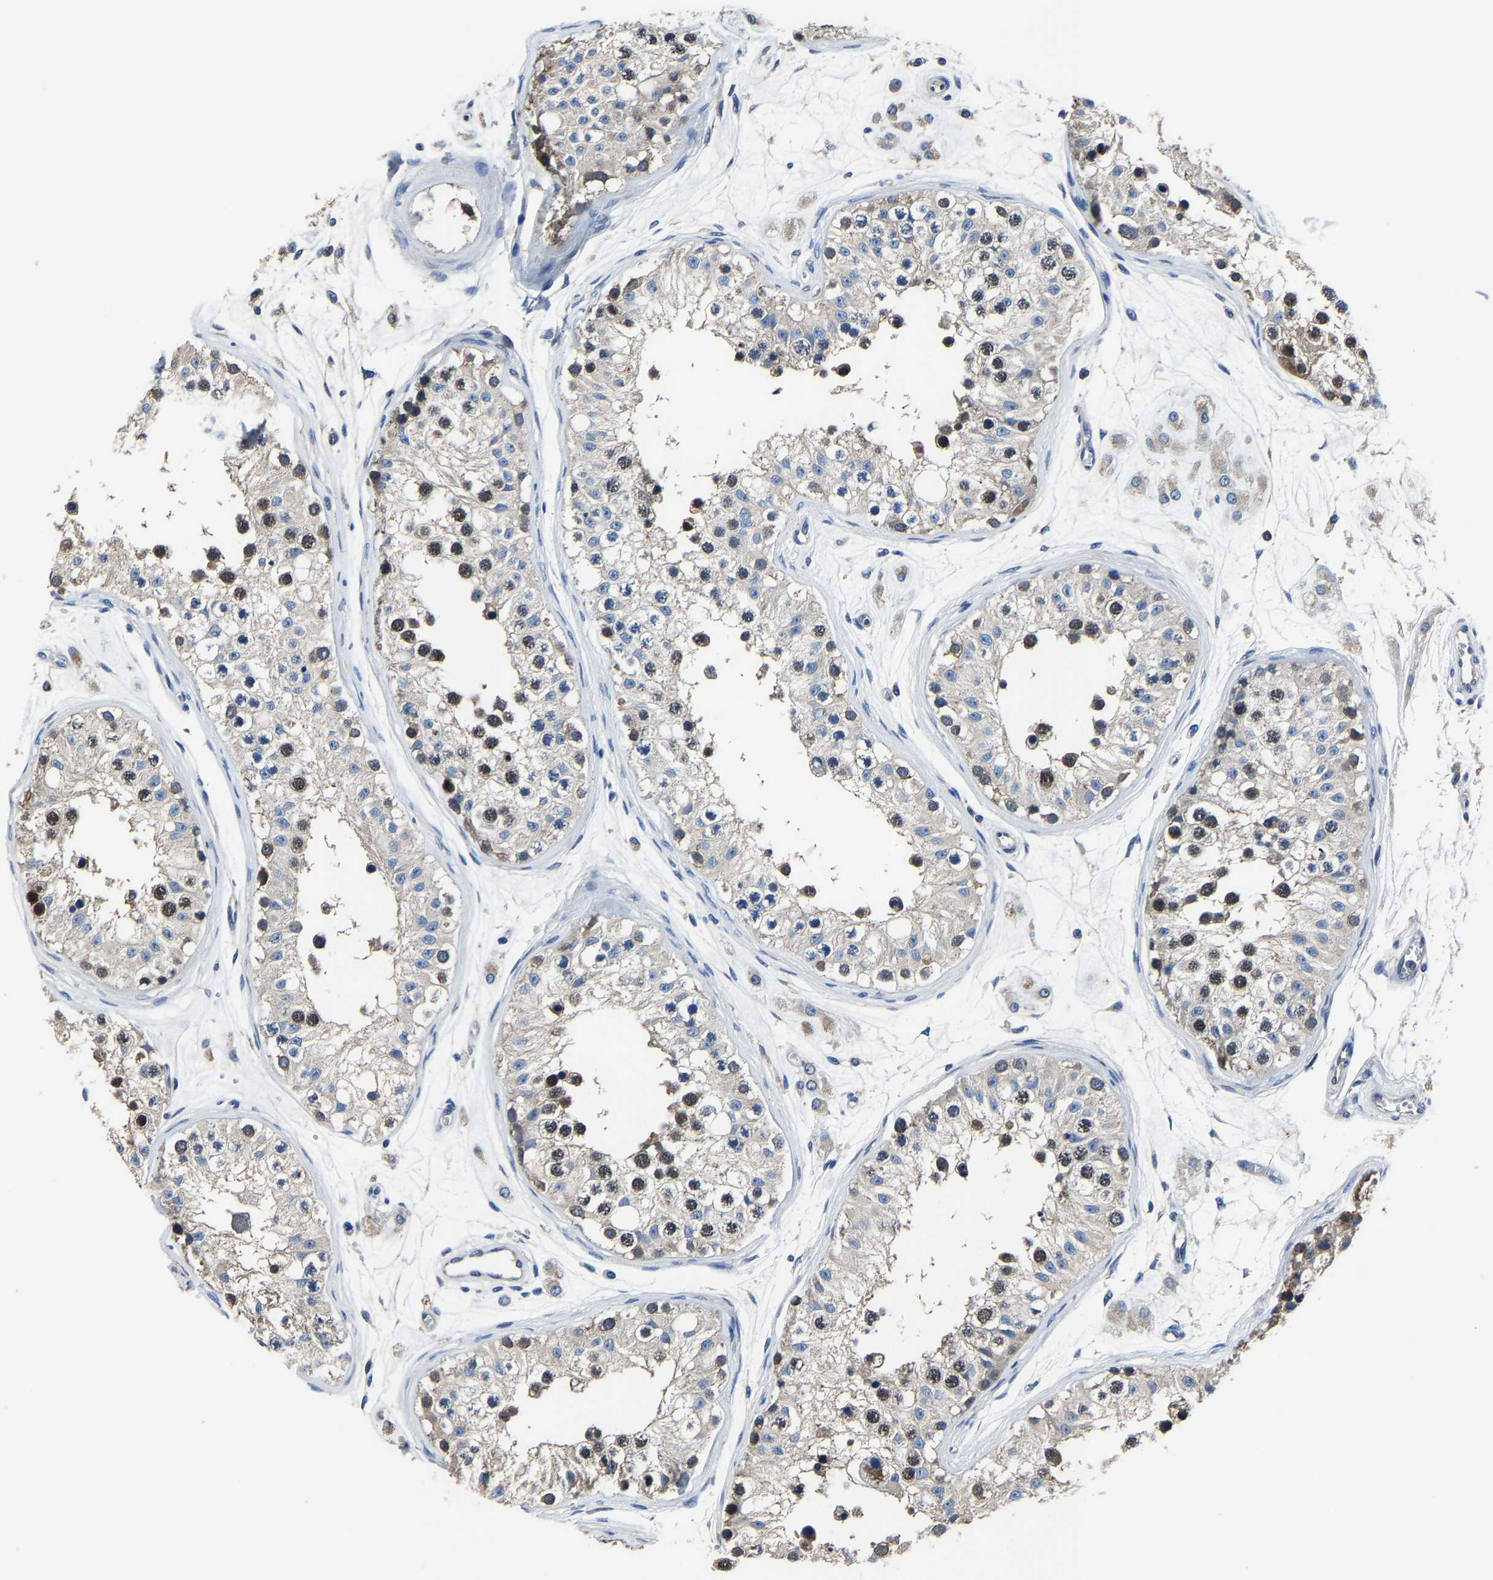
{"staining": {"intensity": "moderate", "quantity": ">75%", "location": "cytoplasmic/membranous,nuclear"}, "tissue": "testis", "cell_type": "Cells in seminiferous ducts", "image_type": "normal", "snomed": [{"axis": "morphology", "description": "Normal tissue, NOS"}, {"axis": "morphology", "description": "Adenocarcinoma, metastatic, NOS"}, {"axis": "topography", "description": "Testis"}], "caption": "The micrograph displays immunohistochemical staining of unremarkable testis. There is moderate cytoplasmic/membranous,nuclear expression is identified in about >75% of cells in seminiferous ducts. (brown staining indicates protein expression, while blue staining denotes nuclei).", "gene": "STRBP", "patient": {"sex": "male", "age": 26}}